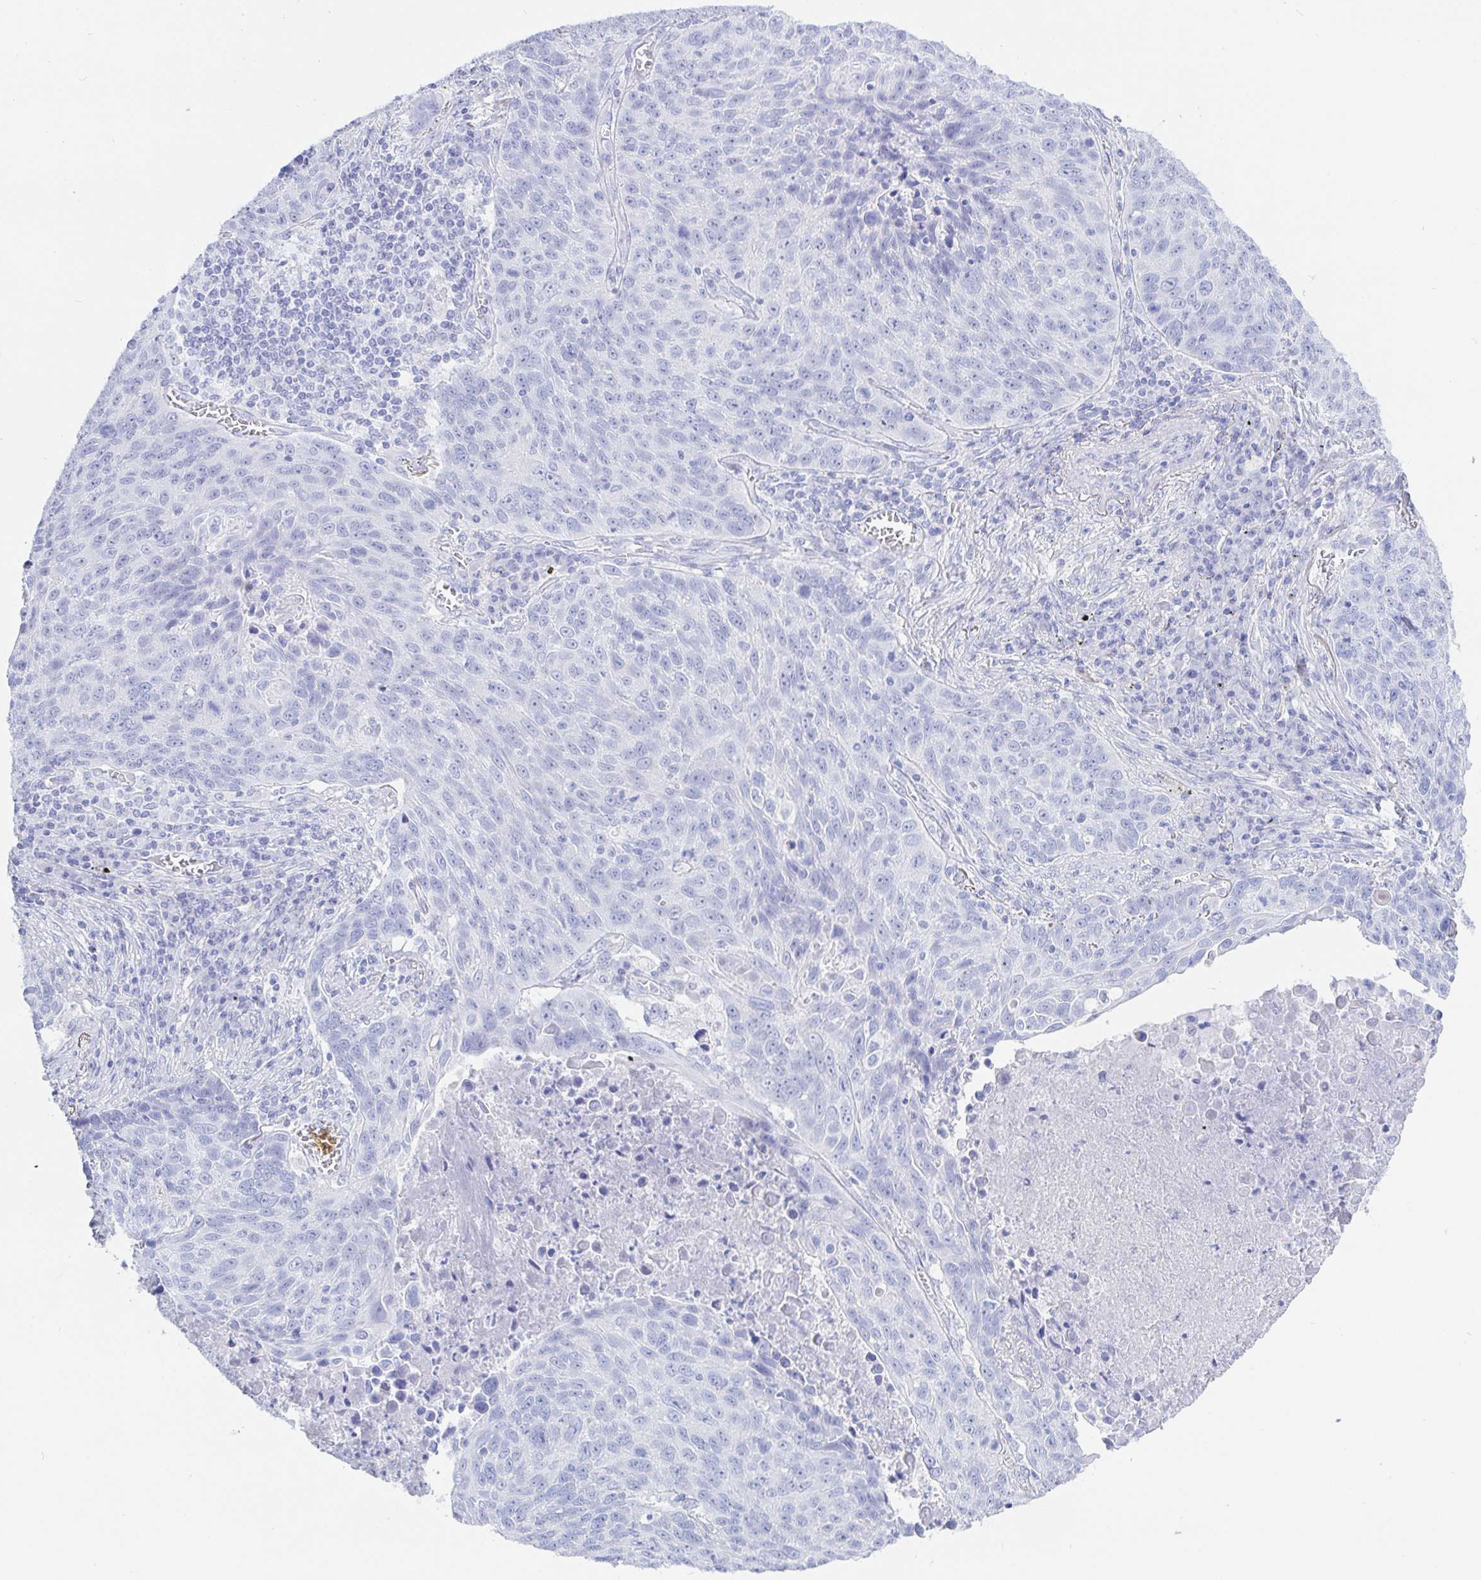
{"staining": {"intensity": "negative", "quantity": "none", "location": "none"}, "tissue": "lung cancer", "cell_type": "Tumor cells", "image_type": "cancer", "snomed": [{"axis": "morphology", "description": "Squamous cell carcinoma, NOS"}, {"axis": "topography", "description": "Lung"}], "caption": "IHC of human squamous cell carcinoma (lung) exhibits no staining in tumor cells.", "gene": "KCNH6", "patient": {"sex": "male", "age": 78}}